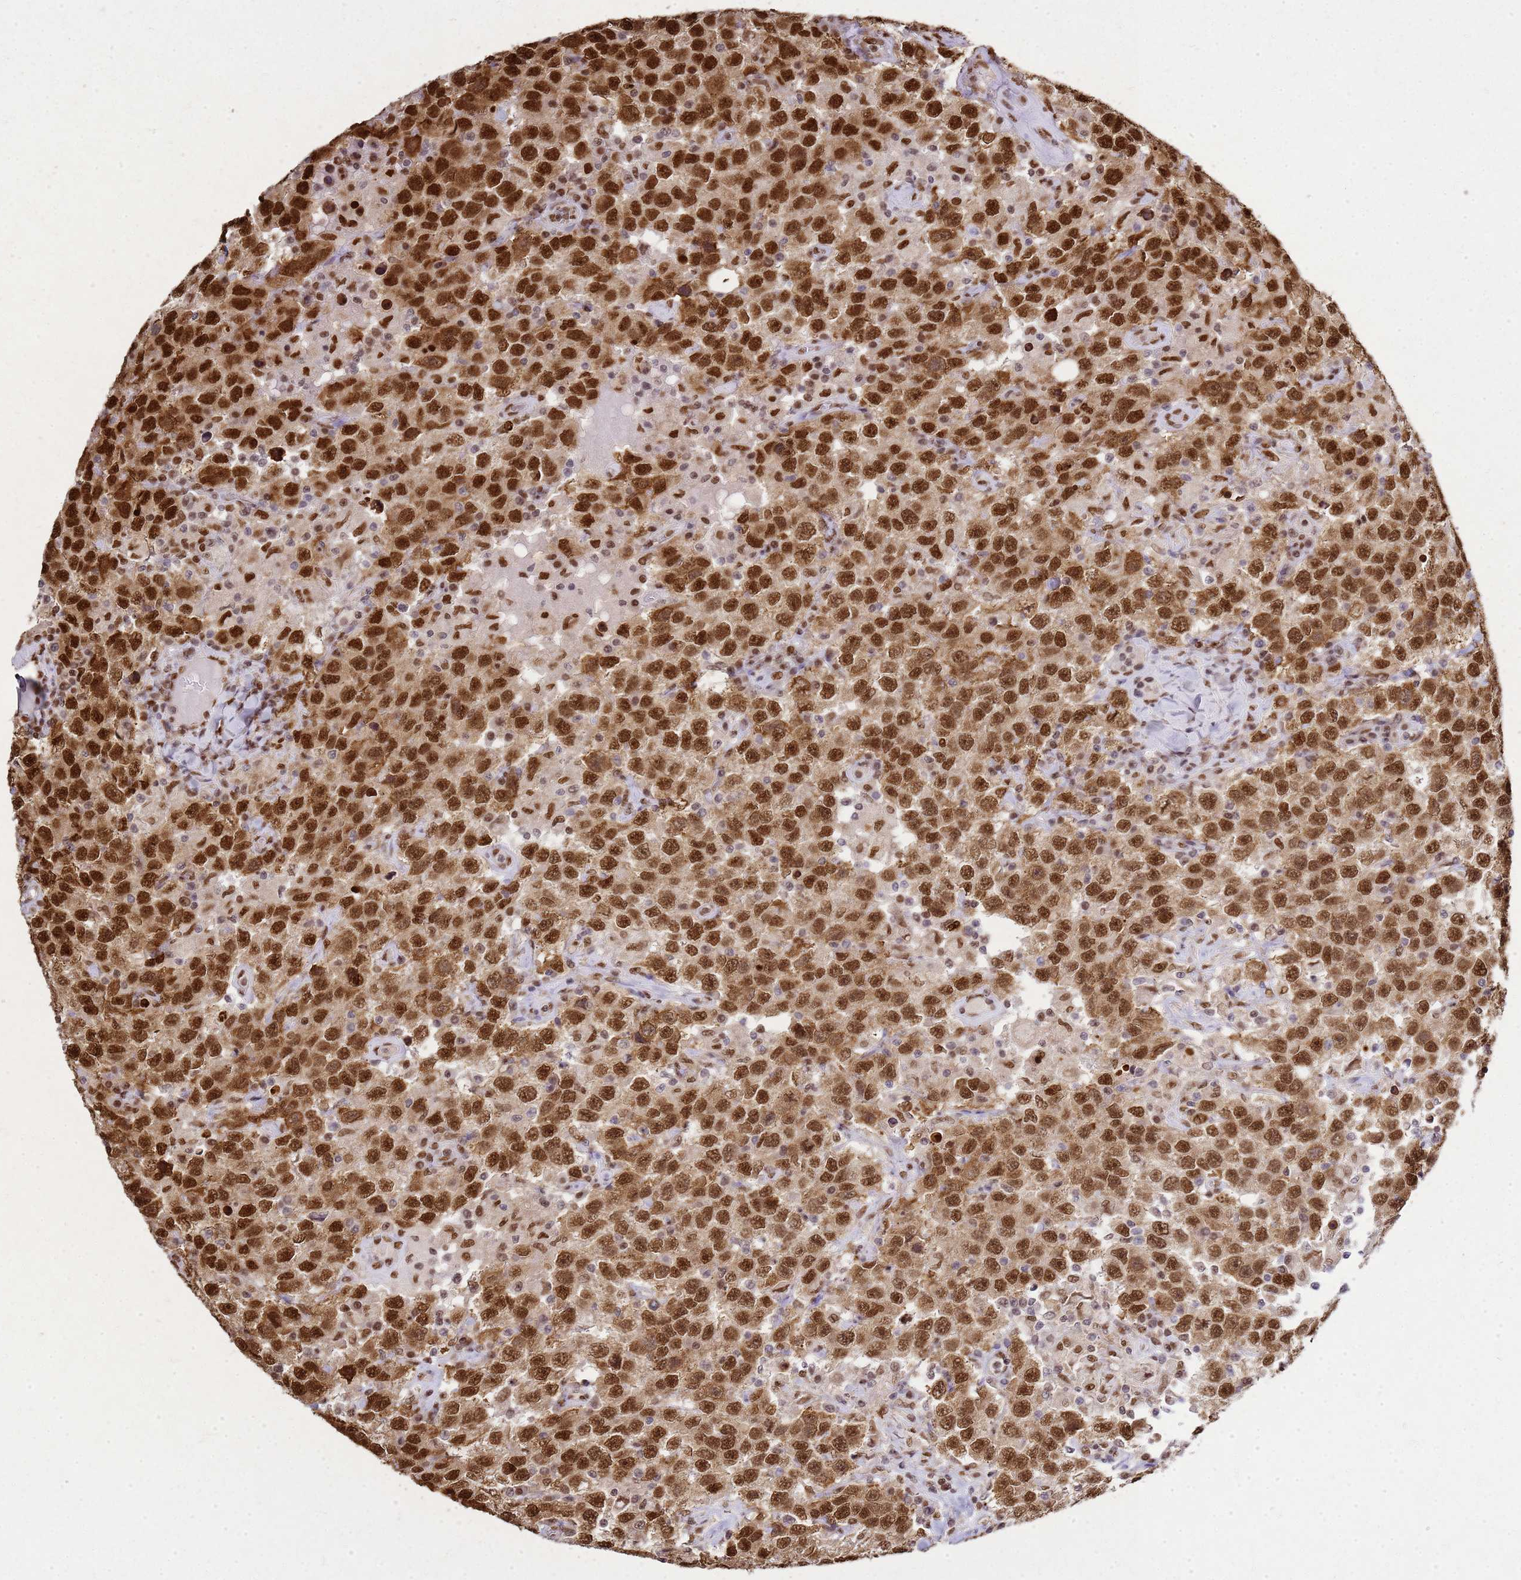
{"staining": {"intensity": "strong", "quantity": ">75%", "location": "nuclear"}, "tissue": "testis cancer", "cell_type": "Tumor cells", "image_type": "cancer", "snomed": [{"axis": "morphology", "description": "Seminoma, NOS"}, {"axis": "topography", "description": "Testis"}], "caption": "Seminoma (testis) stained with immunohistochemistry reveals strong nuclear staining in about >75% of tumor cells.", "gene": "APEX1", "patient": {"sex": "male", "age": 41}}